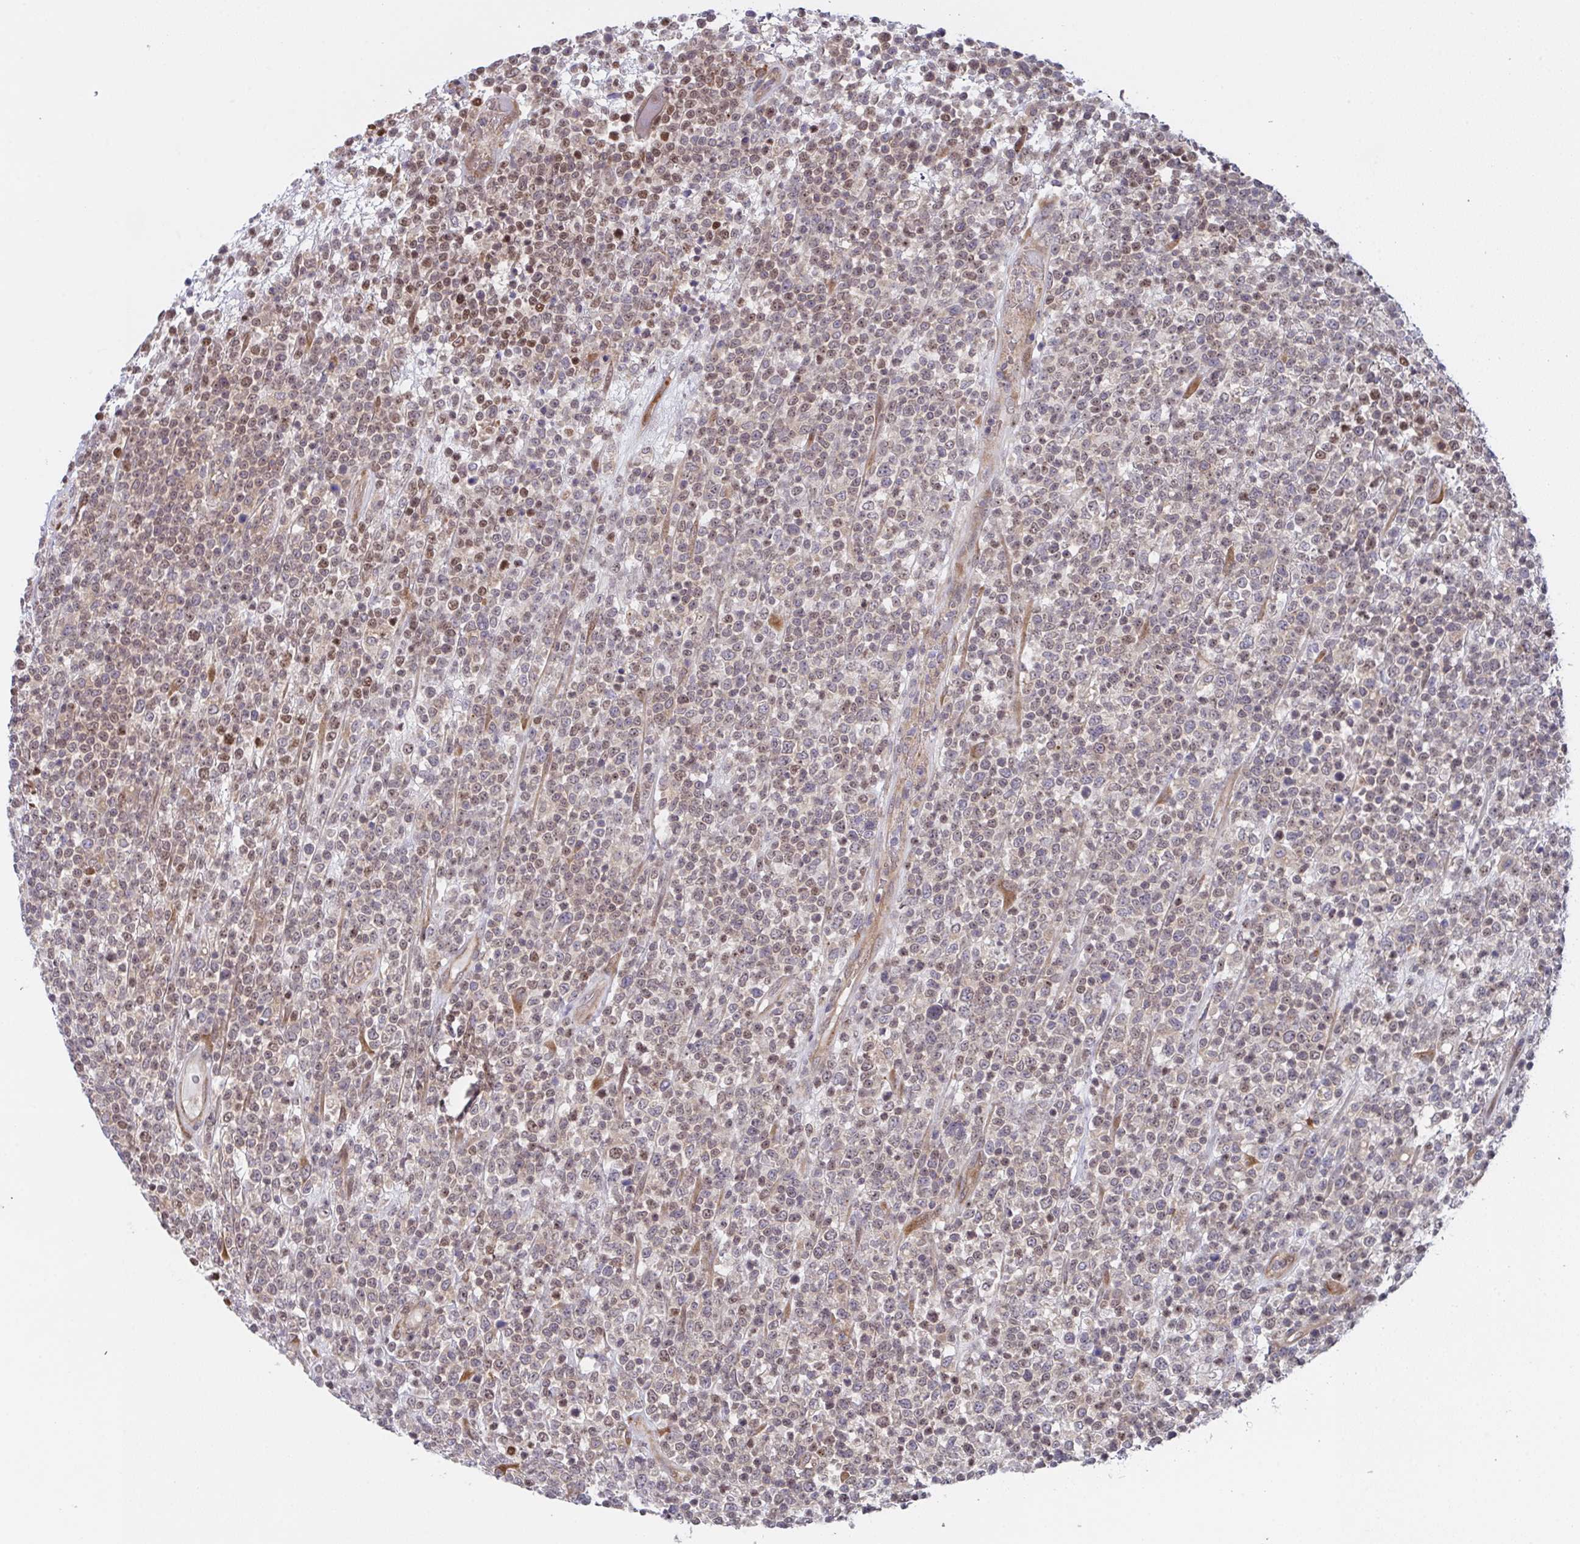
{"staining": {"intensity": "moderate", "quantity": "25%-75%", "location": "nuclear"}, "tissue": "lymphoma", "cell_type": "Tumor cells", "image_type": "cancer", "snomed": [{"axis": "morphology", "description": "Malignant lymphoma, non-Hodgkin's type, High grade"}, {"axis": "topography", "description": "Colon"}], "caption": "A brown stain labels moderate nuclear staining of a protein in human lymphoma tumor cells. (brown staining indicates protein expression, while blue staining denotes nuclei).", "gene": "RBM18", "patient": {"sex": "female", "age": 53}}